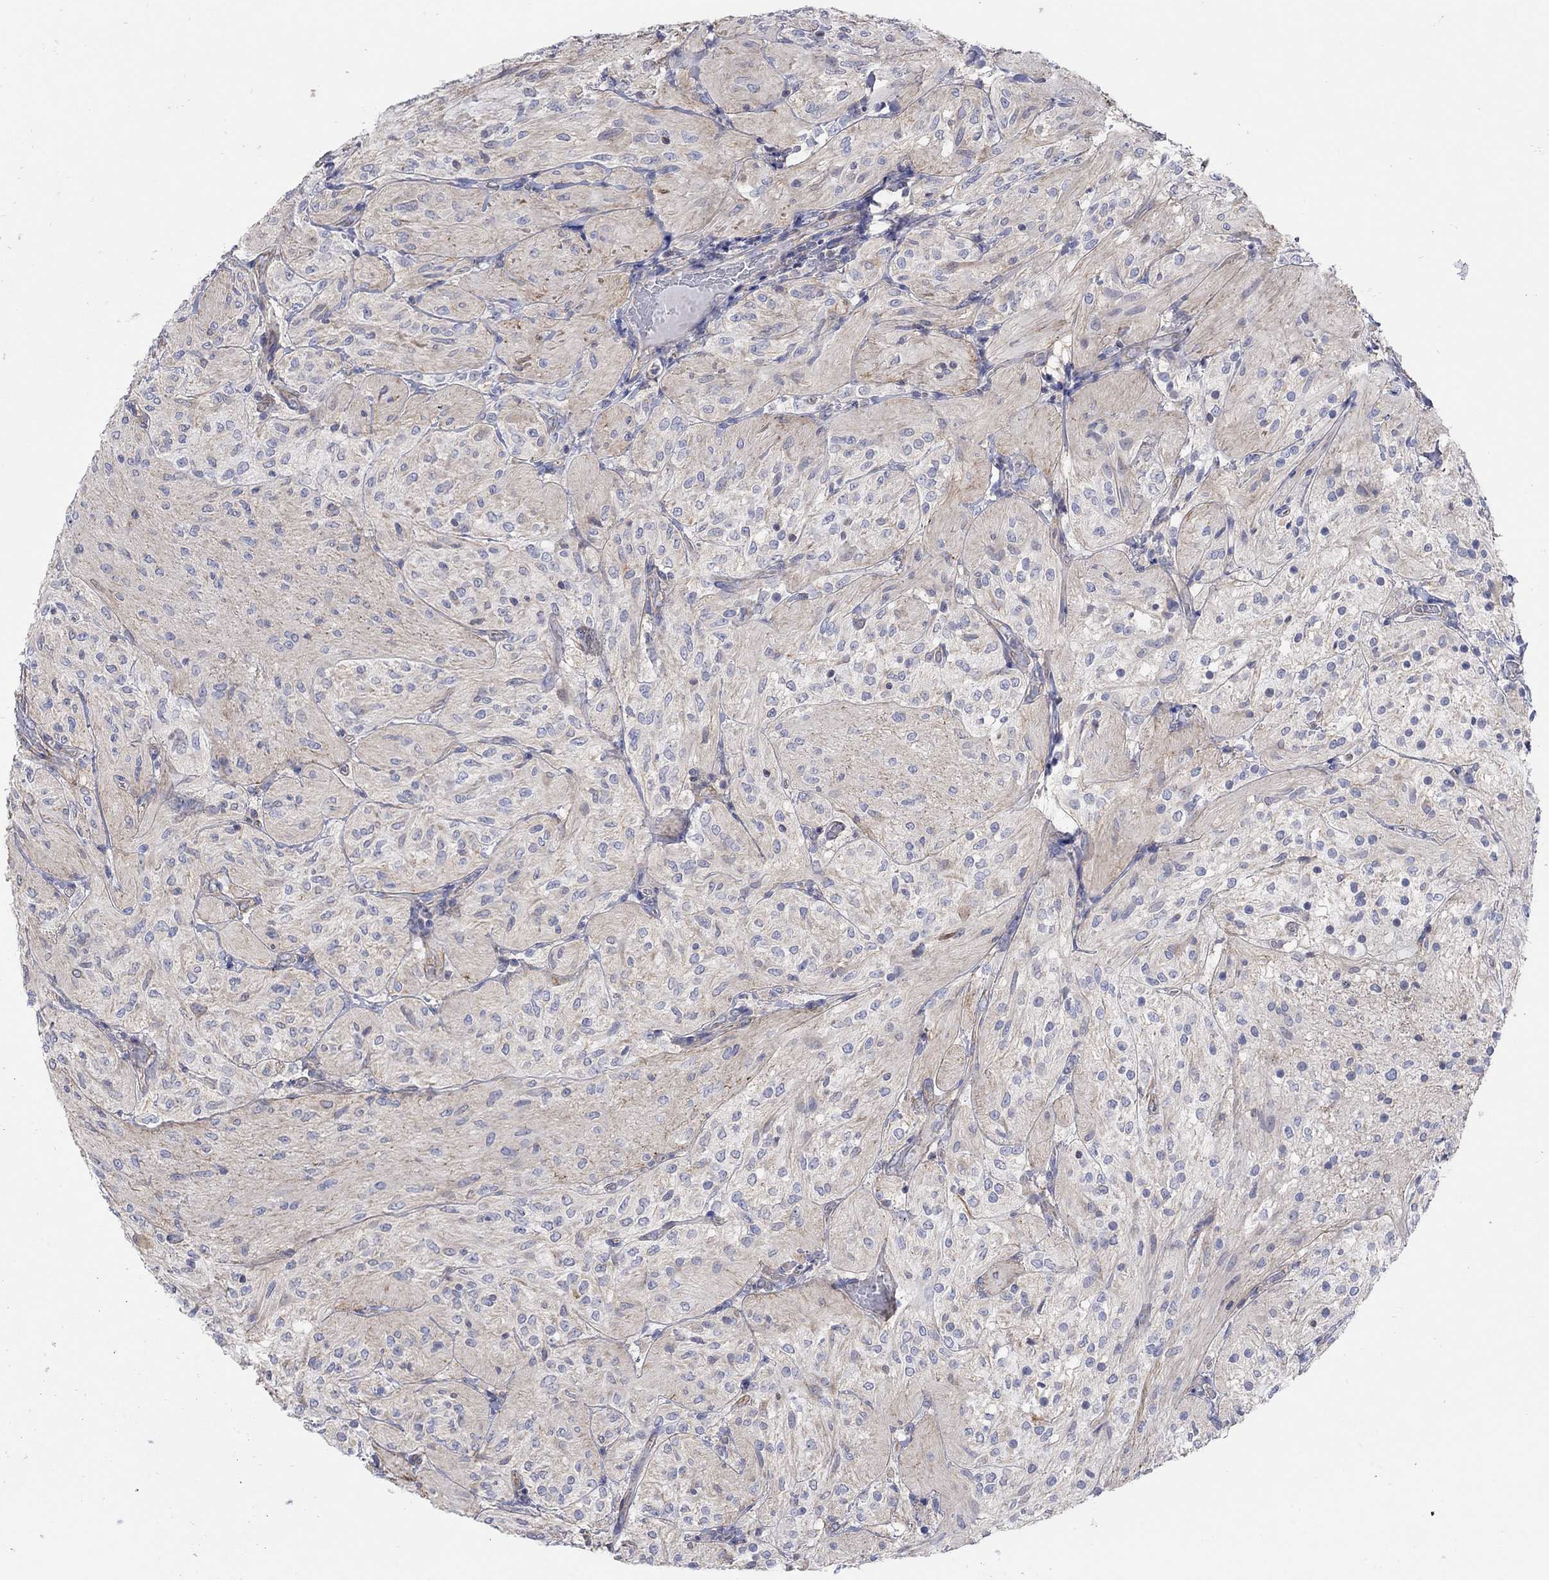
{"staining": {"intensity": "negative", "quantity": "none", "location": "none"}, "tissue": "glioma", "cell_type": "Tumor cells", "image_type": "cancer", "snomed": [{"axis": "morphology", "description": "Glioma, malignant, Low grade"}, {"axis": "topography", "description": "Brain"}], "caption": "Malignant low-grade glioma was stained to show a protein in brown. There is no significant staining in tumor cells.", "gene": "TEKT3", "patient": {"sex": "male", "age": 3}}